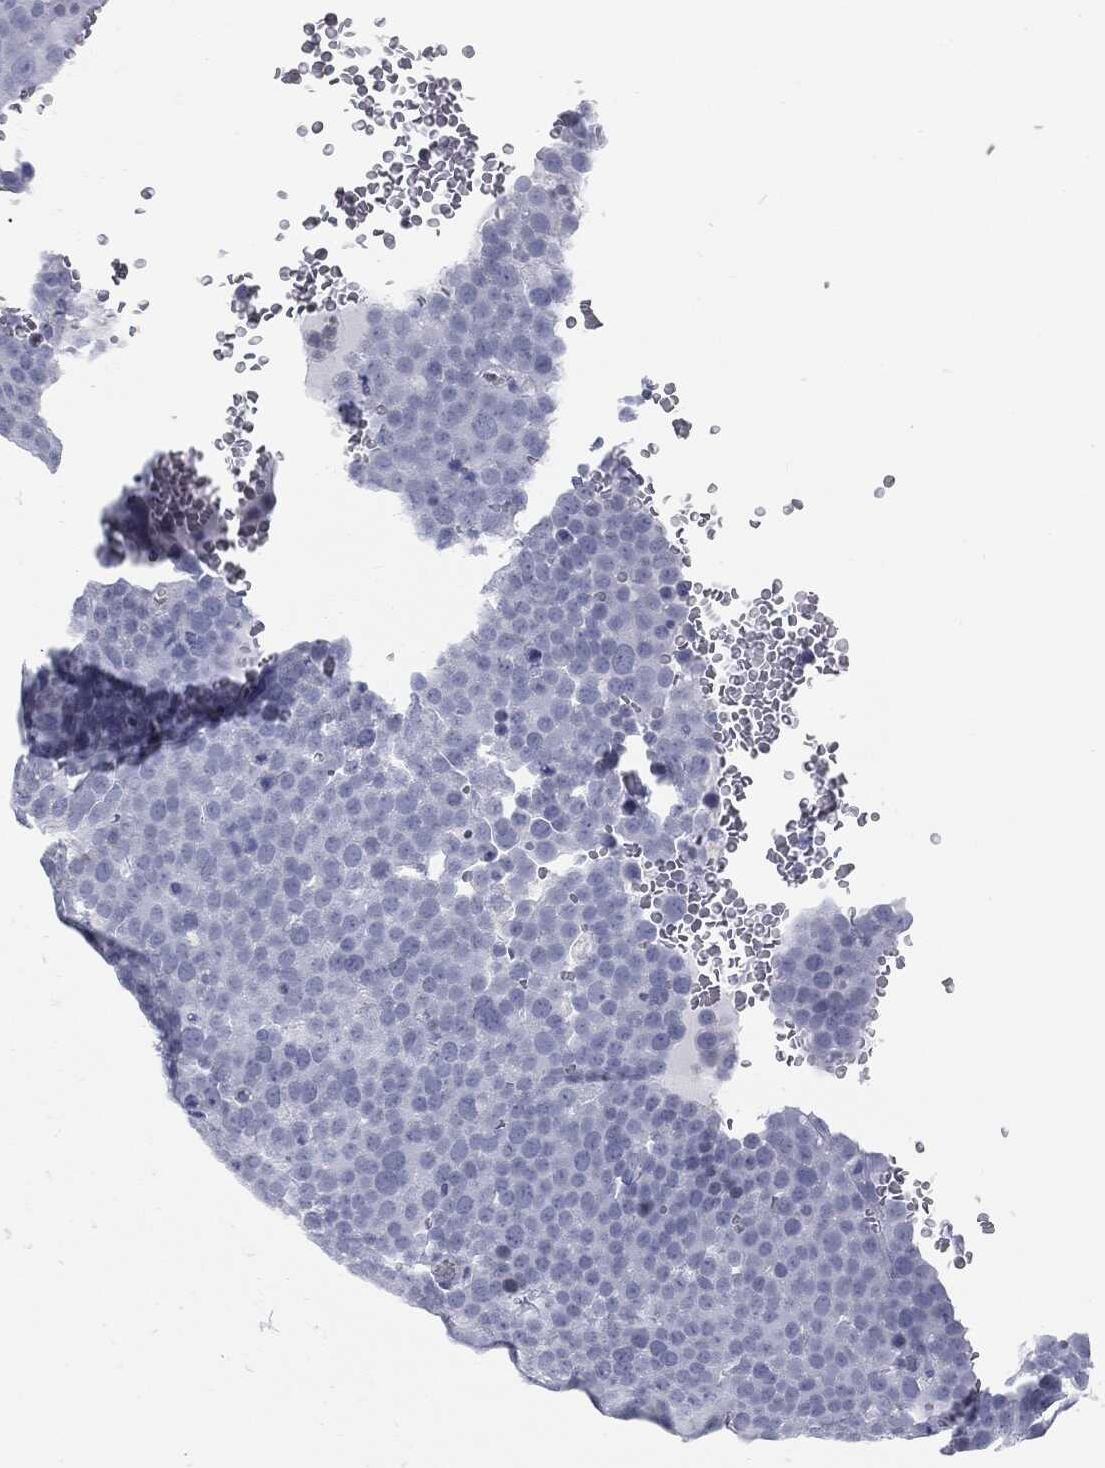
{"staining": {"intensity": "negative", "quantity": "none", "location": "none"}, "tissue": "testis cancer", "cell_type": "Tumor cells", "image_type": "cancer", "snomed": [{"axis": "morphology", "description": "Seminoma, NOS"}, {"axis": "topography", "description": "Testis"}], "caption": "Immunohistochemistry (IHC) of seminoma (testis) reveals no staining in tumor cells.", "gene": "TPO", "patient": {"sex": "male", "age": 71}}